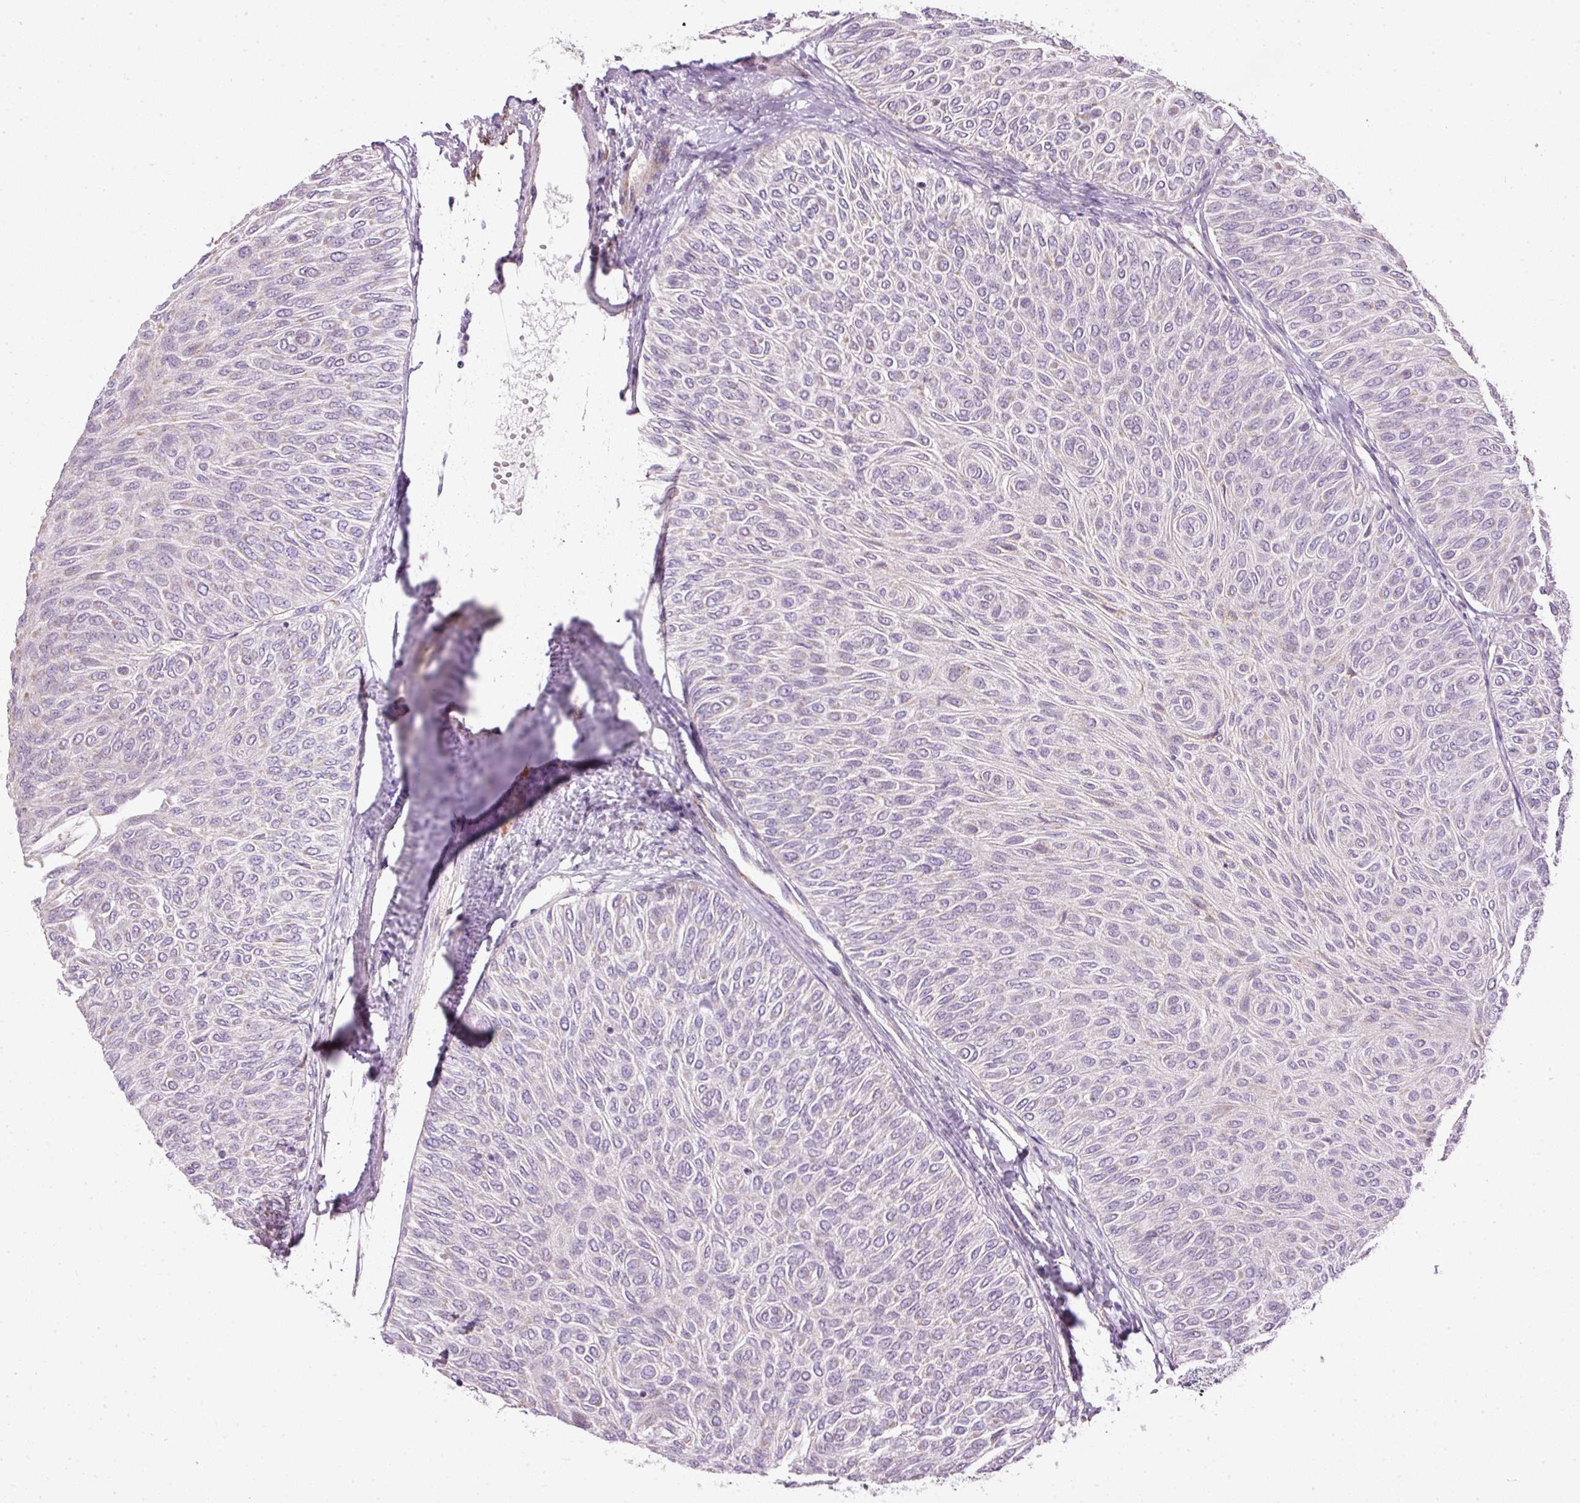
{"staining": {"intensity": "negative", "quantity": "none", "location": "none"}, "tissue": "urothelial cancer", "cell_type": "Tumor cells", "image_type": "cancer", "snomed": [{"axis": "morphology", "description": "Urothelial carcinoma, Low grade"}, {"axis": "topography", "description": "Urinary bladder"}], "caption": "This photomicrograph is of urothelial carcinoma (low-grade) stained with IHC to label a protein in brown with the nuclei are counter-stained blue. There is no staining in tumor cells.", "gene": "KPNA5", "patient": {"sex": "male", "age": 78}}